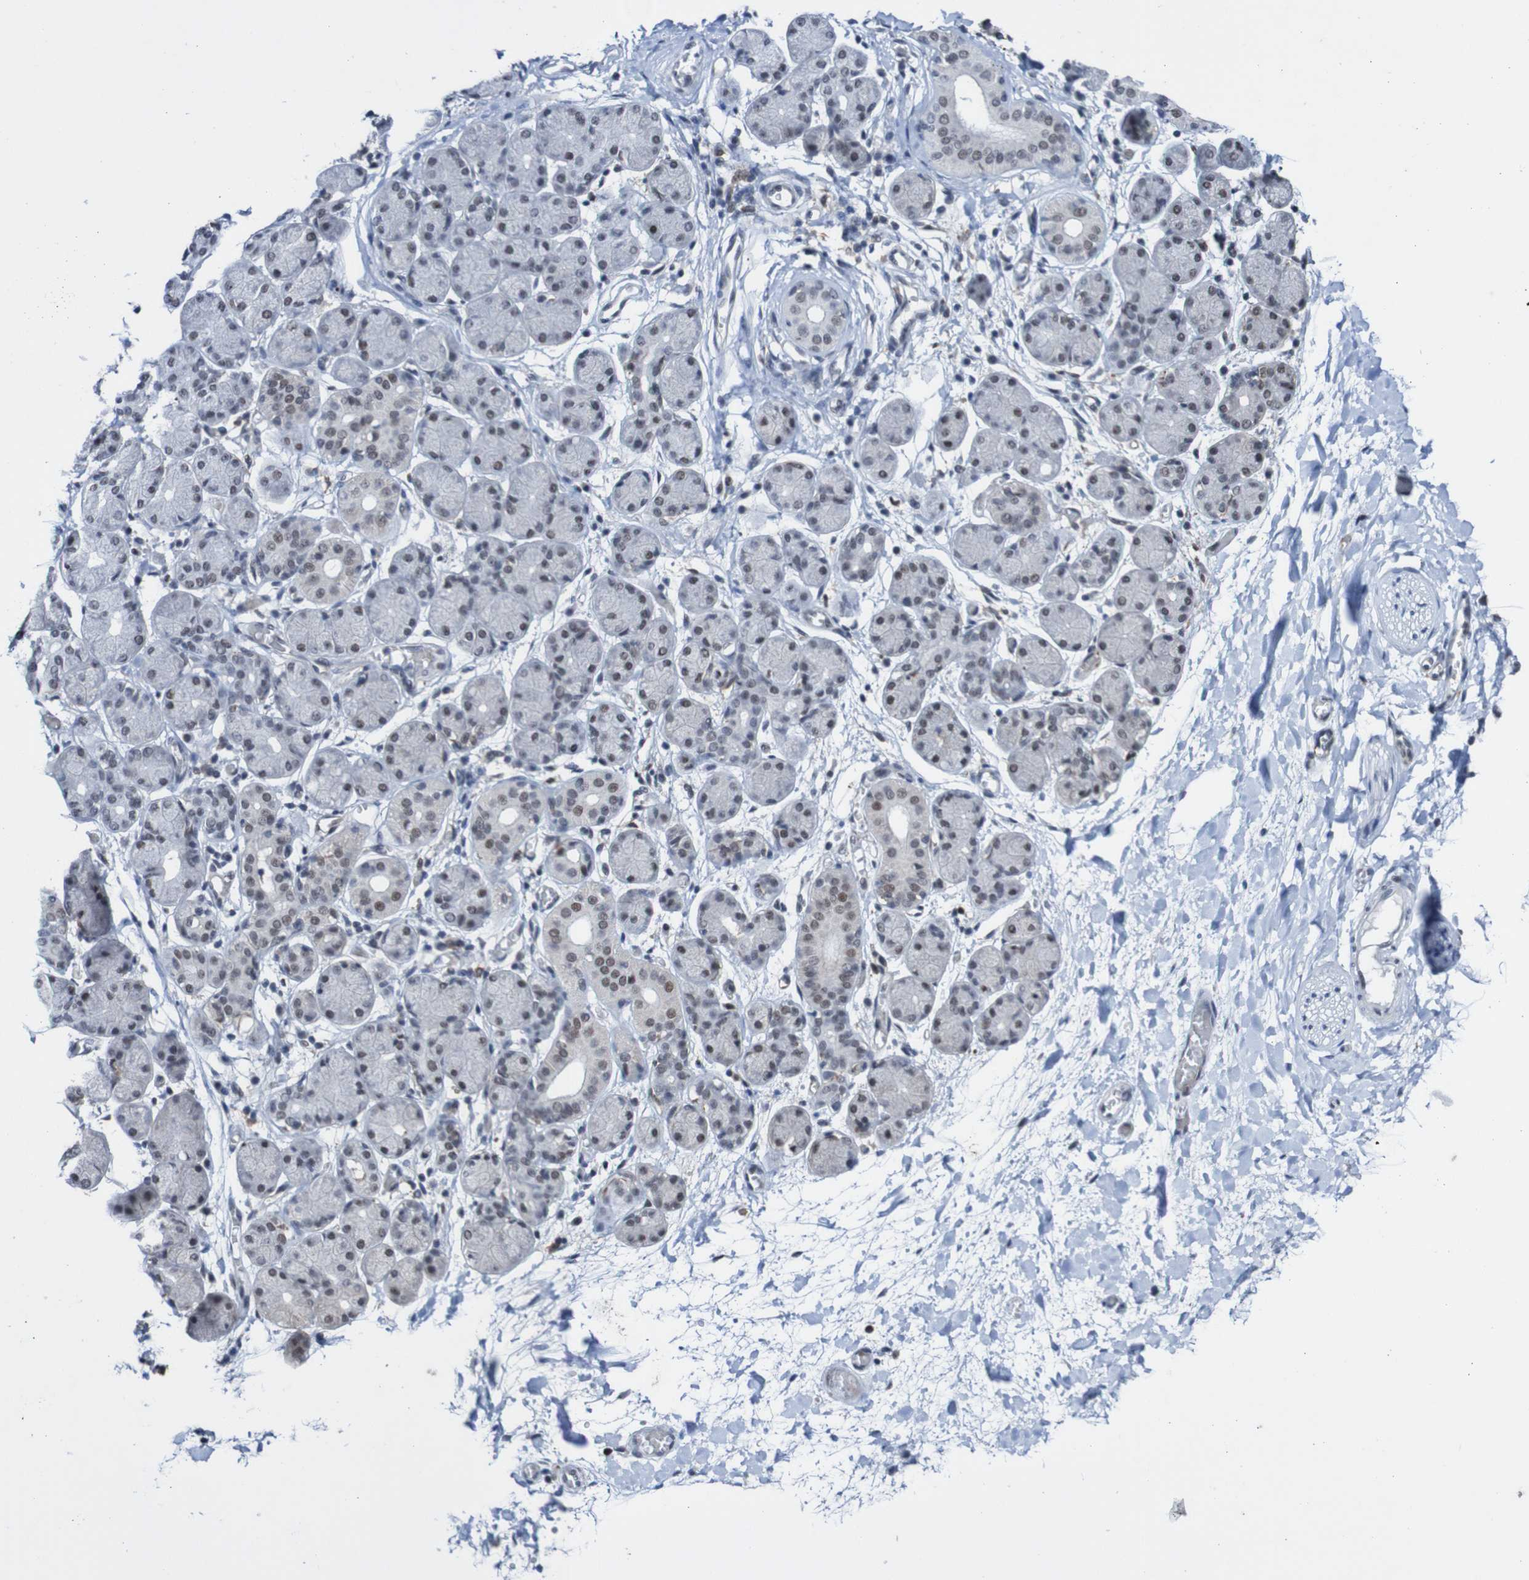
{"staining": {"intensity": "moderate", "quantity": ">75%", "location": "nuclear"}, "tissue": "salivary gland", "cell_type": "Glandular cells", "image_type": "normal", "snomed": [{"axis": "morphology", "description": "Normal tissue, NOS"}, {"axis": "topography", "description": "Salivary gland"}], "caption": "Immunohistochemical staining of benign human salivary gland displays medium levels of moderate nuclear positivity in about >75% of glandular cells.", "gene": "CDC5L", "patient": {"sex": "female", "age": 24}}